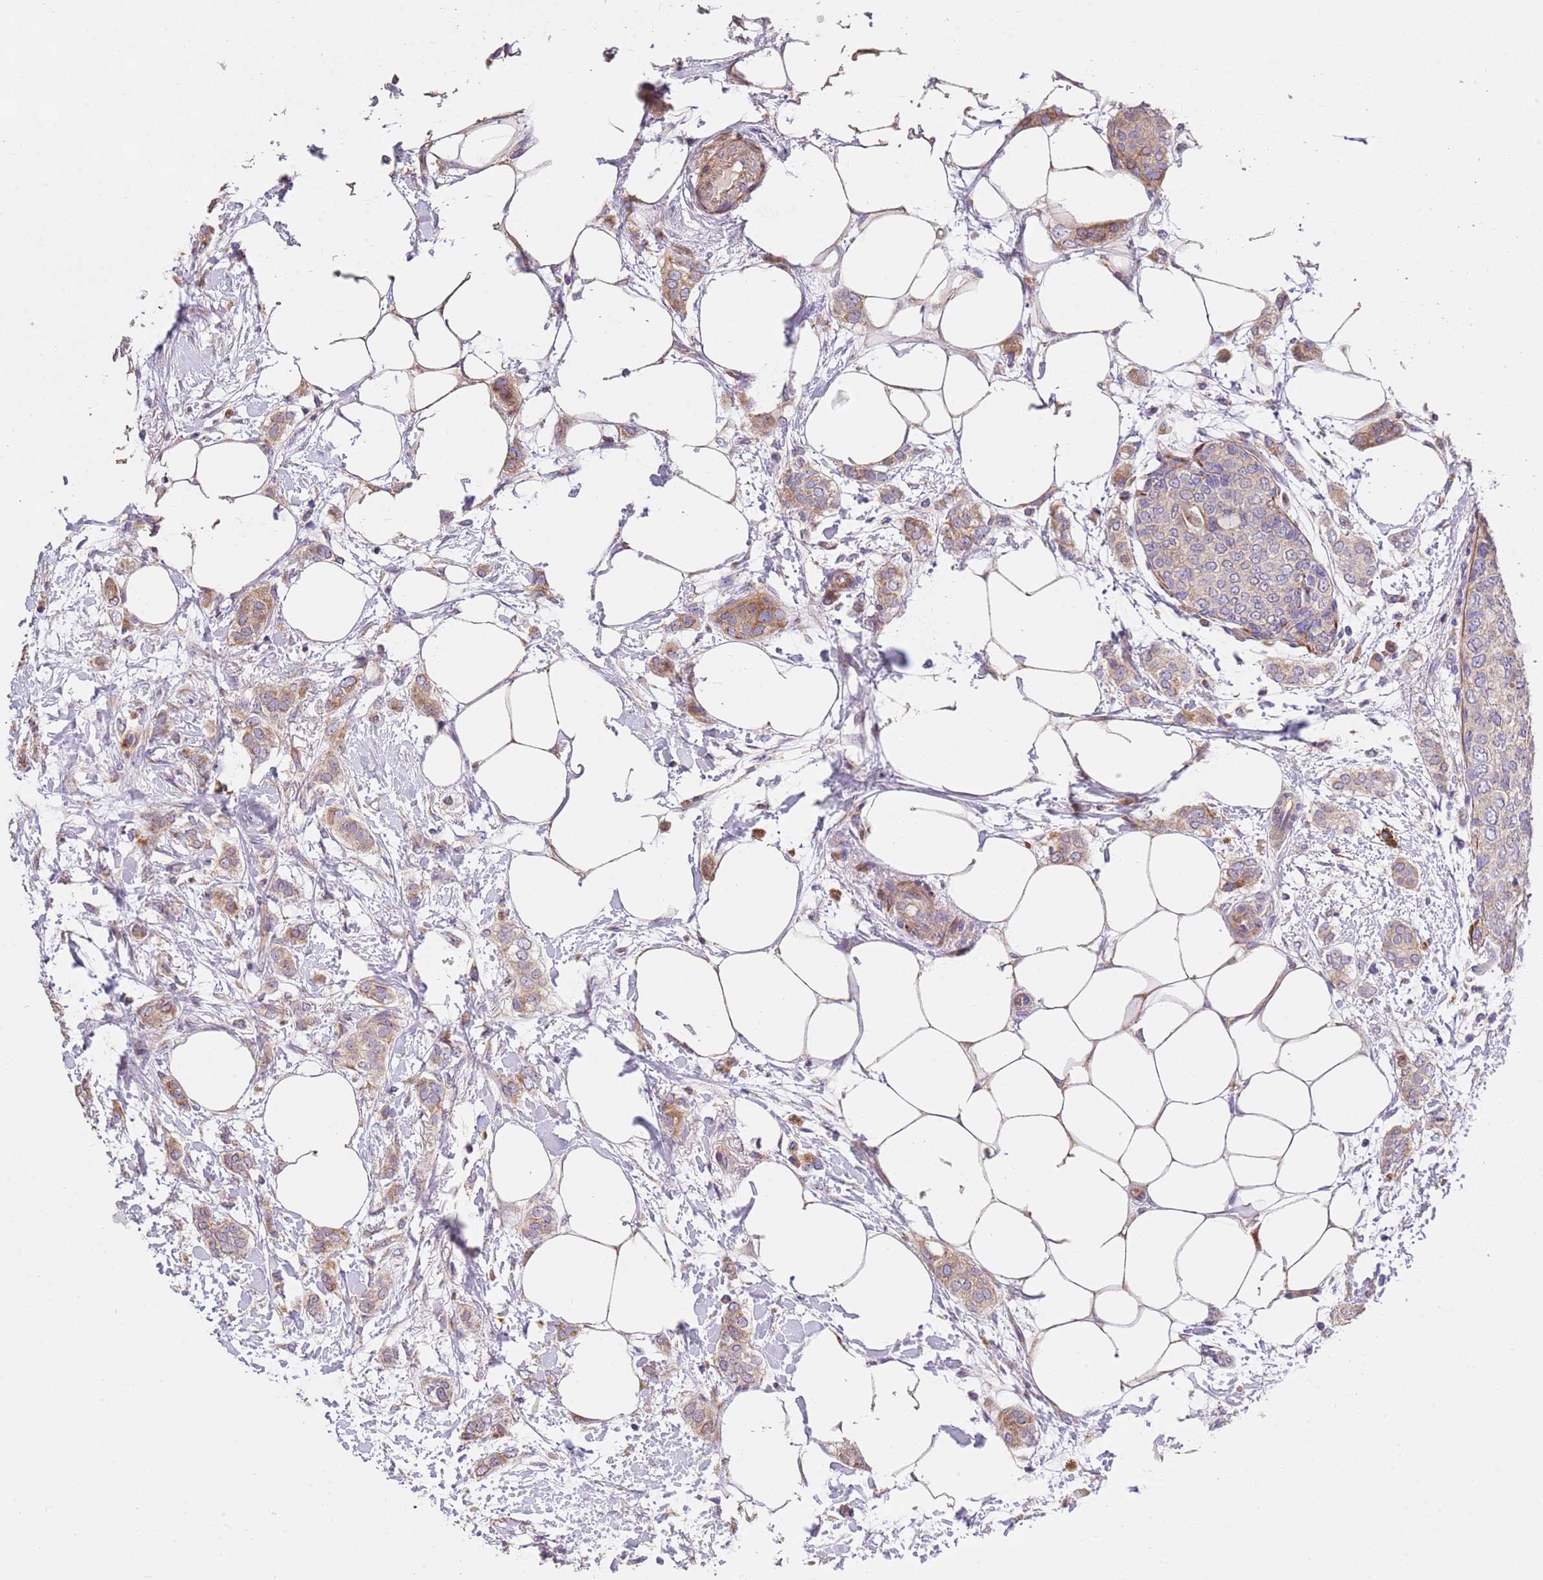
{"staining": {"intensity": "moderate", "quantity": "<25%", "location": "cytoplasmic/membranous"}, "tissue": "breast cancer", "cell_type": "Tumor cells", "image_type": "cancer", "snomed": [{"axis": "morphology", "description": "Duct carcinoma"}, {"axis": "topography", "description": "Breast"}], "caption": "An image of human breast cancer (infiltrating ductal carcinoma) stained for a protein reveals moderate cytoplasmic/membranous brown staining in tumor cells. The staining is performed using DAB brown chromogen to label protein expression. The nuclei are counter-stained blue using hematoxylin.", "gene": "PIGA", "patient": {"sex": "female", "age": 72}}